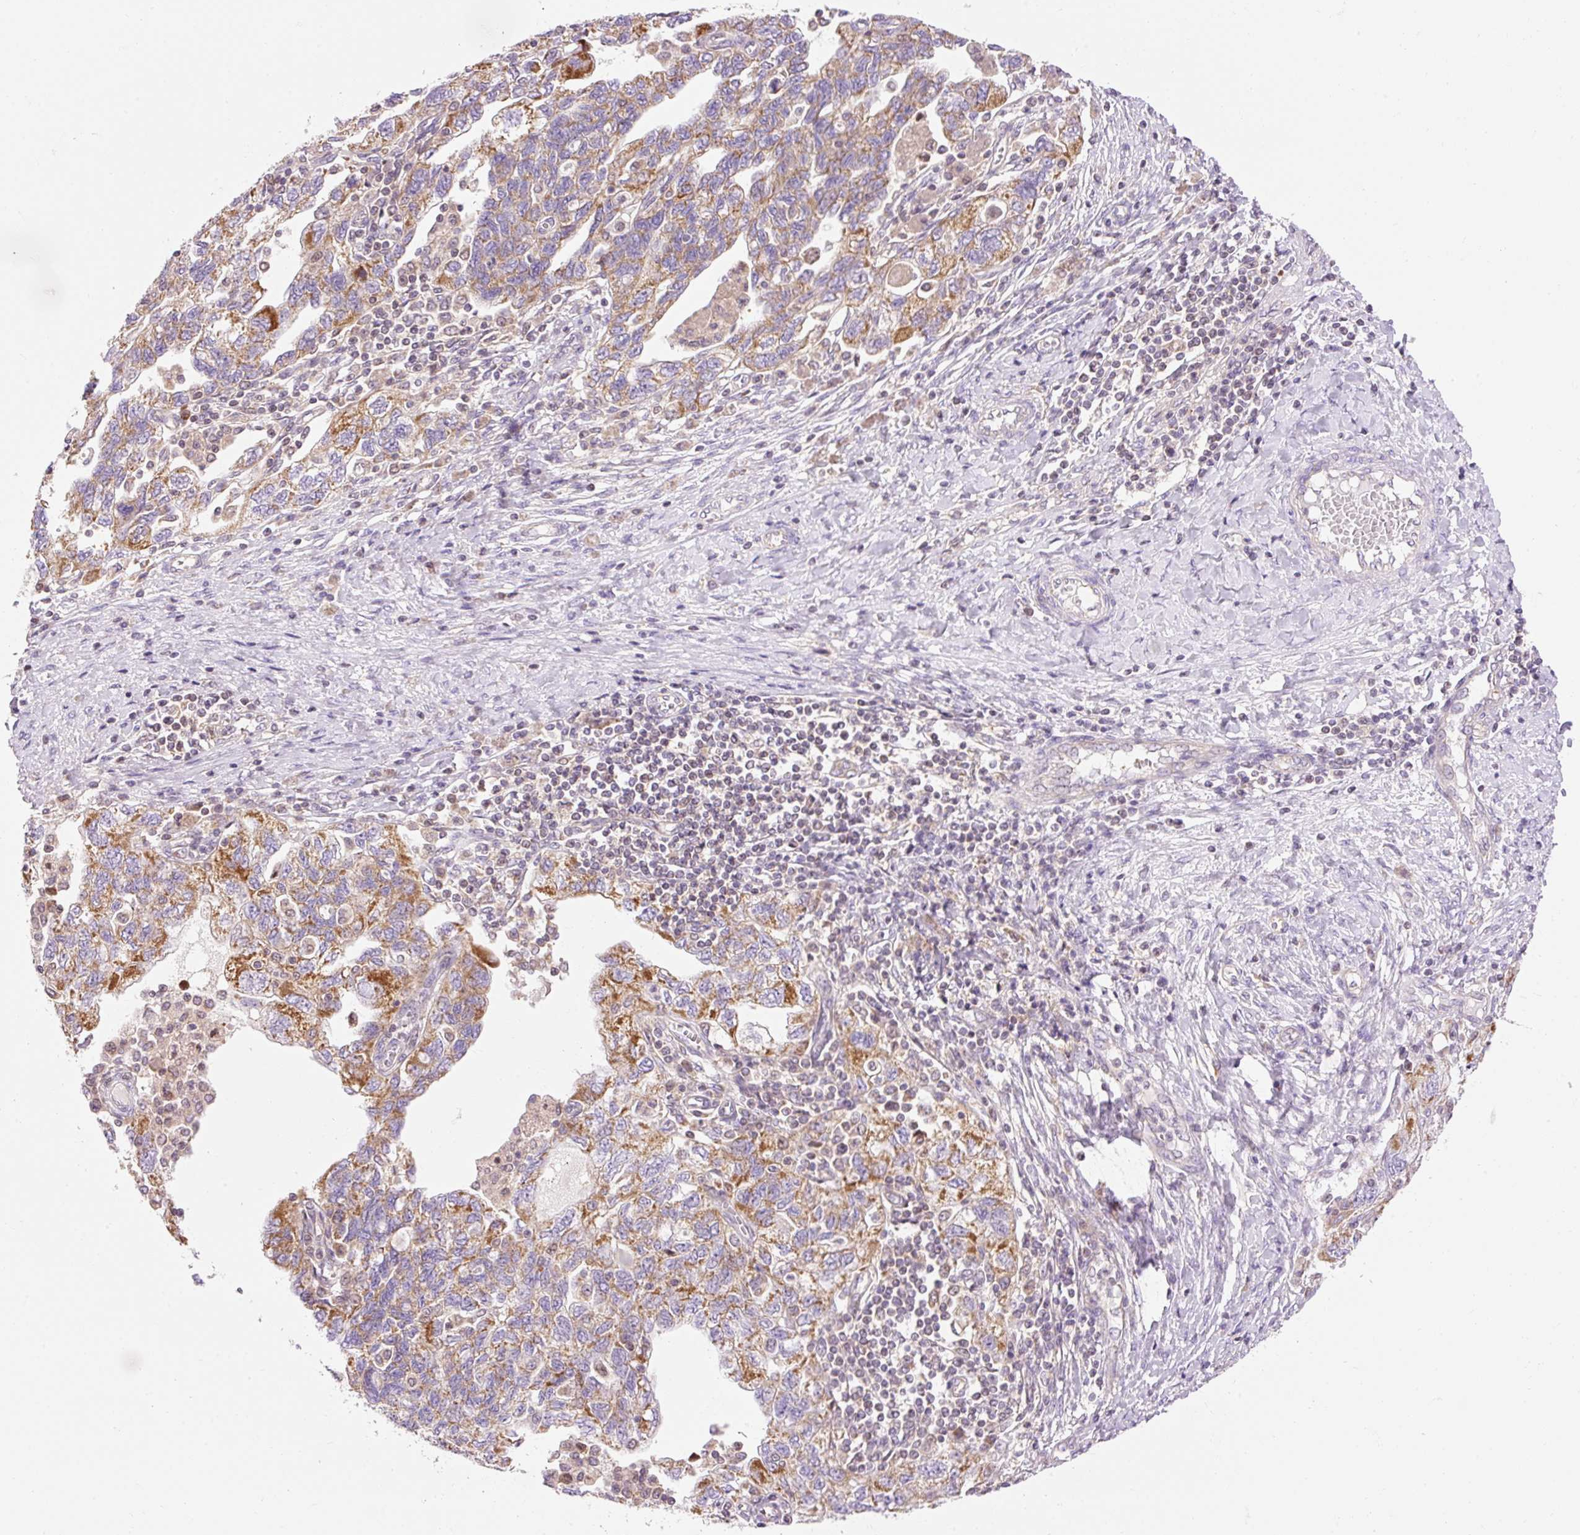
{"staining": {"intensity": "strong", "quantity": "25%-75%", "location": "cytoplasmic/membranous"}, "tissue": "ovarian cancer", "cell_type": "Tumor cells", "image_type": "cancer", "snomed": [{"axis": "morphology", "description": "Carcinoma, NOS"}, {"axis": "morphology", "description": "Cystadenocarcinoma, serous, NOS"}, {"axis": "topography", "description": "Ovary"}], "caption": "High-magnification brightfield microscopy of ovarian serous cystadenocarcinoma stained with DAB (3,3'-diaminobenzidine) (brown) and counterstained with hematoxylin (blue). tumor cells exhibit strong cytoplasmic/membranous positivity is seen in approximately25%-75% of cells.", "gene": "IMMT", "patient": {"sex": "female", "age": 69}}